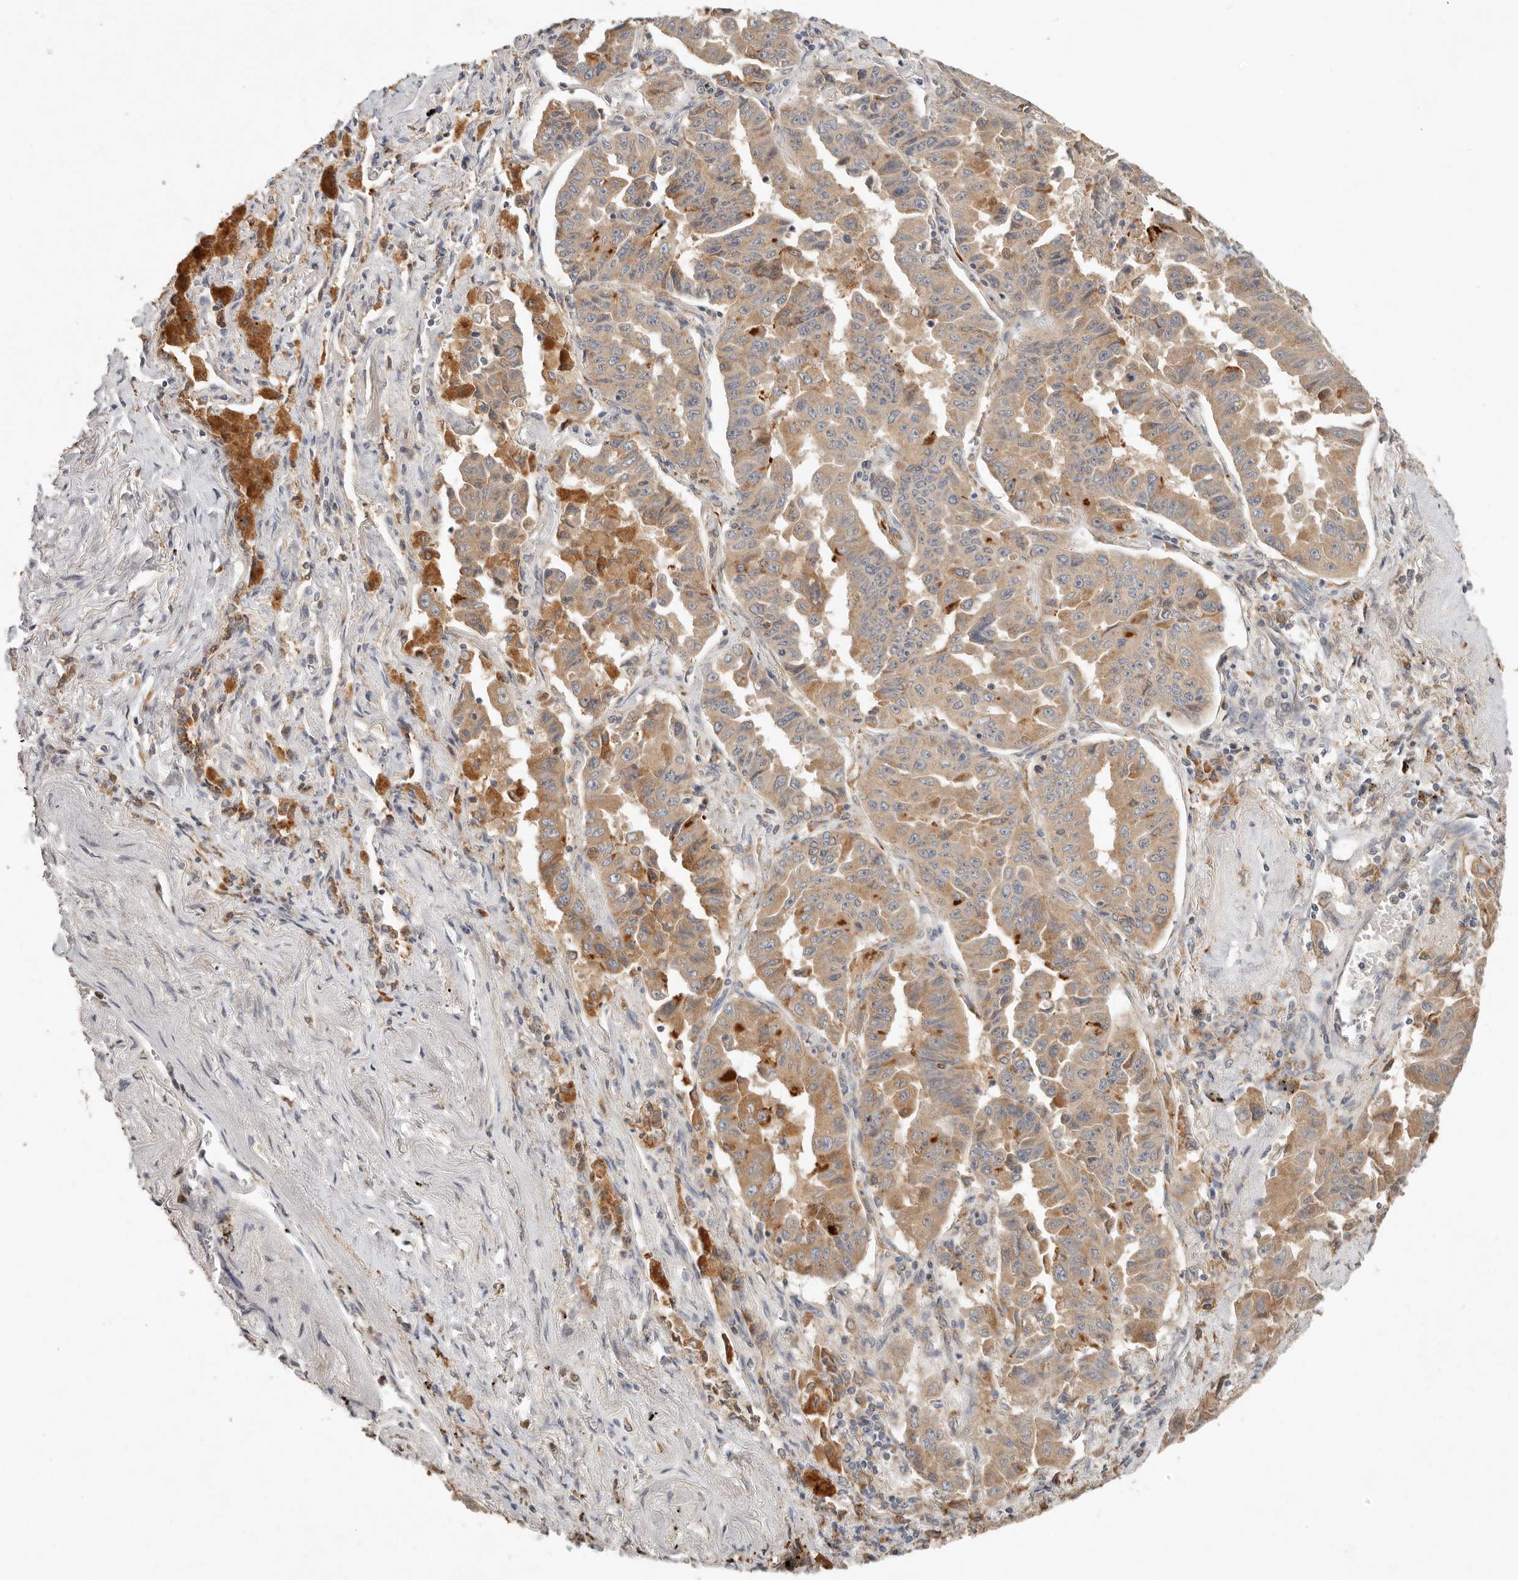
{"staining": {"intensity": "moderate", "quantity": ">75%", "location": "cytoplasmic/membranous"}, "tissue": "lung cancer", "cell_type": "Tumor cells", "image_type": "cancer", "snomed": [{"axis": "morphology", "description": "Adenocarcinoma, NOS"}, {"axis": "topography", "description": "Lung"}], "caption": "Protein analysis of lung adenocarcinoma tissue reveals moderate cytoplasmic/membranous staining in approximately >75% of tumor cells.", "gene": "ARHGEF10L", "patient": {"sex": "female", "age": 51}}